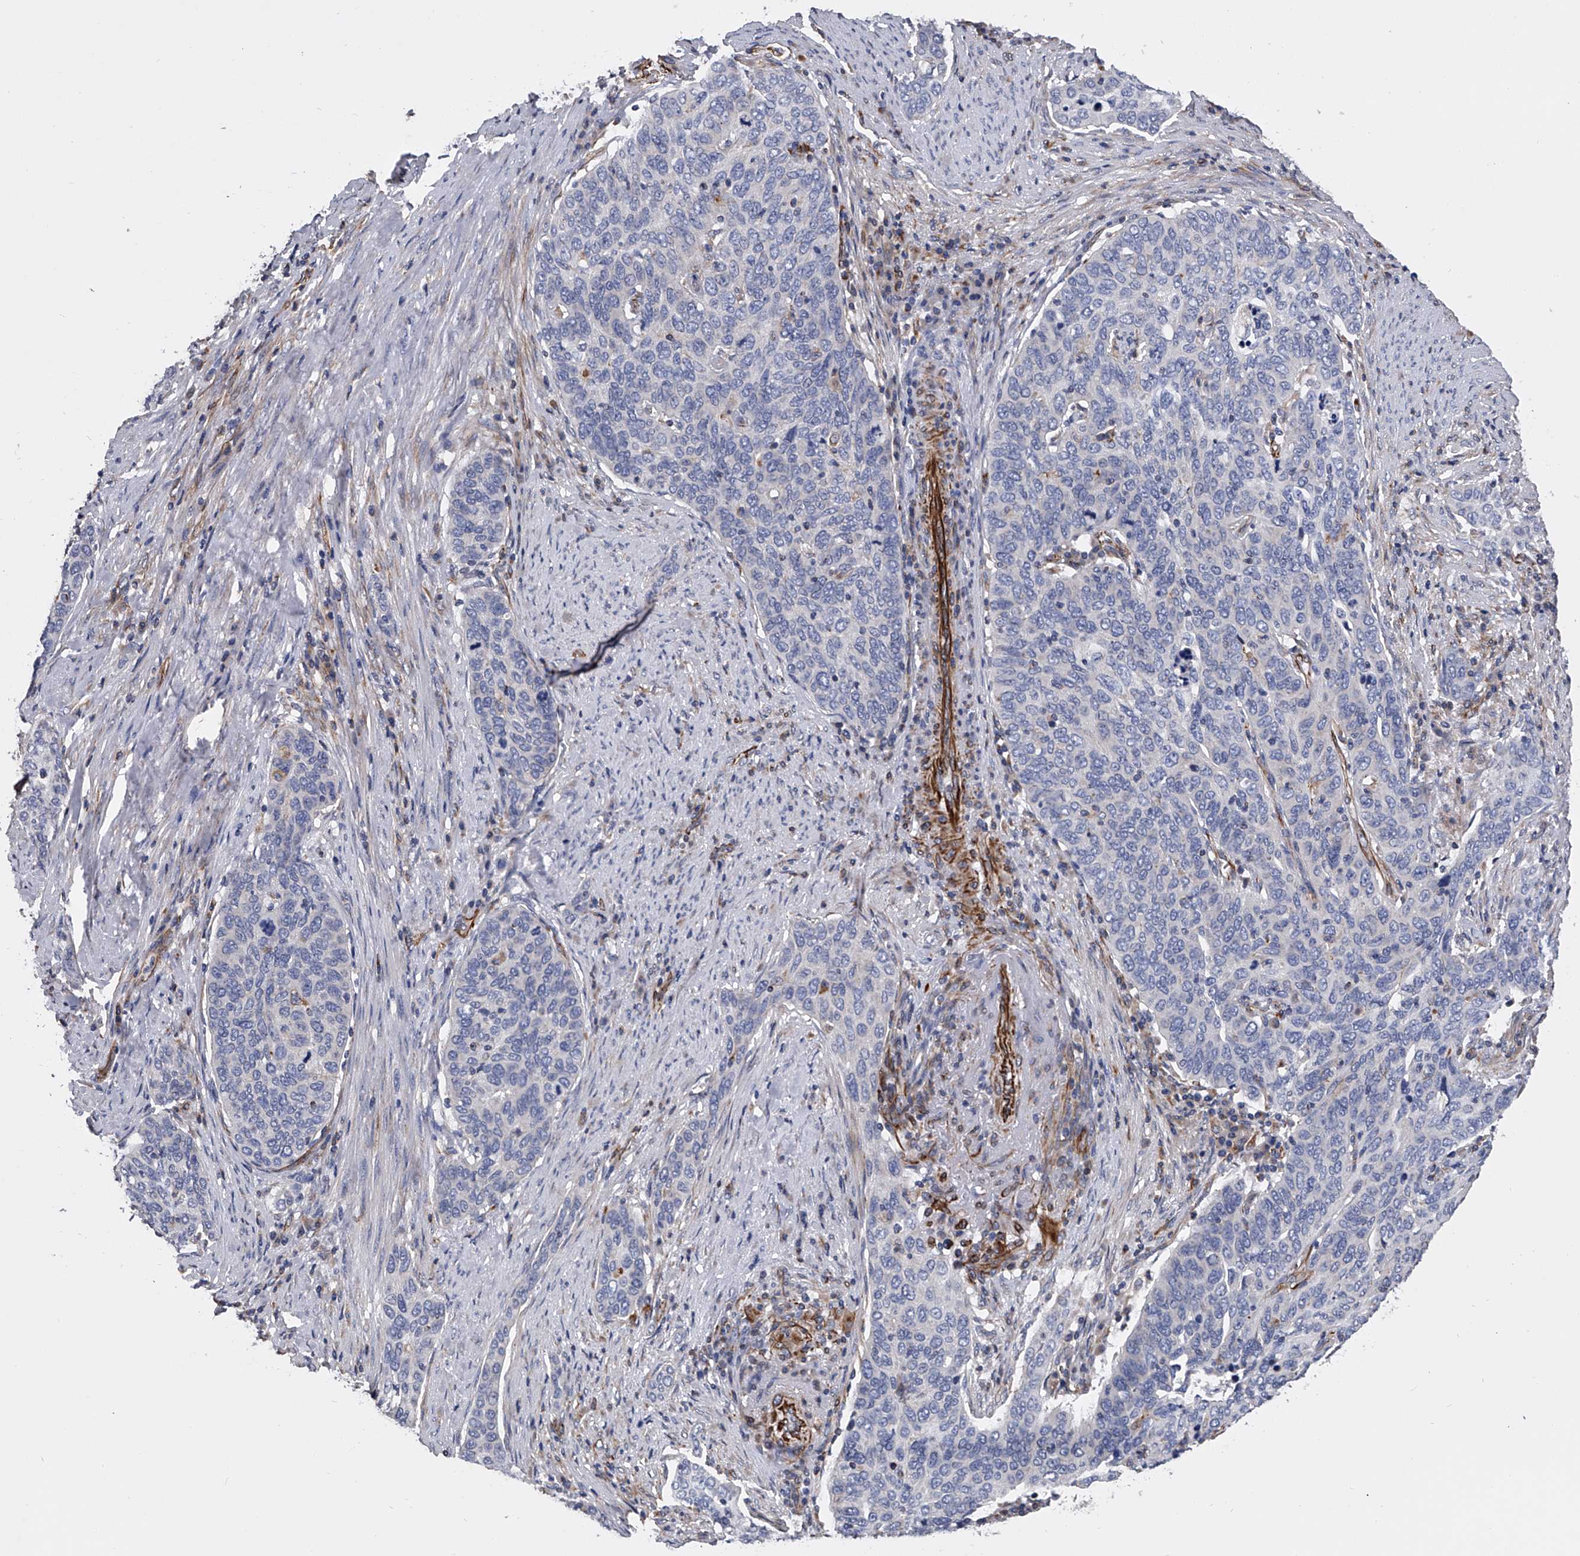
{"staining": {"intensity": "negative", "quantity": "none", "location": "none"}, "tissue": "cervical cancer", "cell_type": "Tumor cells", "image_type": "cancer", "snomed": [{"axis": "morphology", "description": "Squamous cell carcinoma, NOS"}, {"axis": "topography", "description": "Cervix"}], "caption": "Immunohistochemistry (IHC) image of neoplastic tissue: cervical squamous cell carcinoma stained with DAB (3,3'-diaminobenzidine) displays no significant protein staining in tumor cells.", "gene": "EFCAB7", "patient": {"sex": "female", "age": 60}}